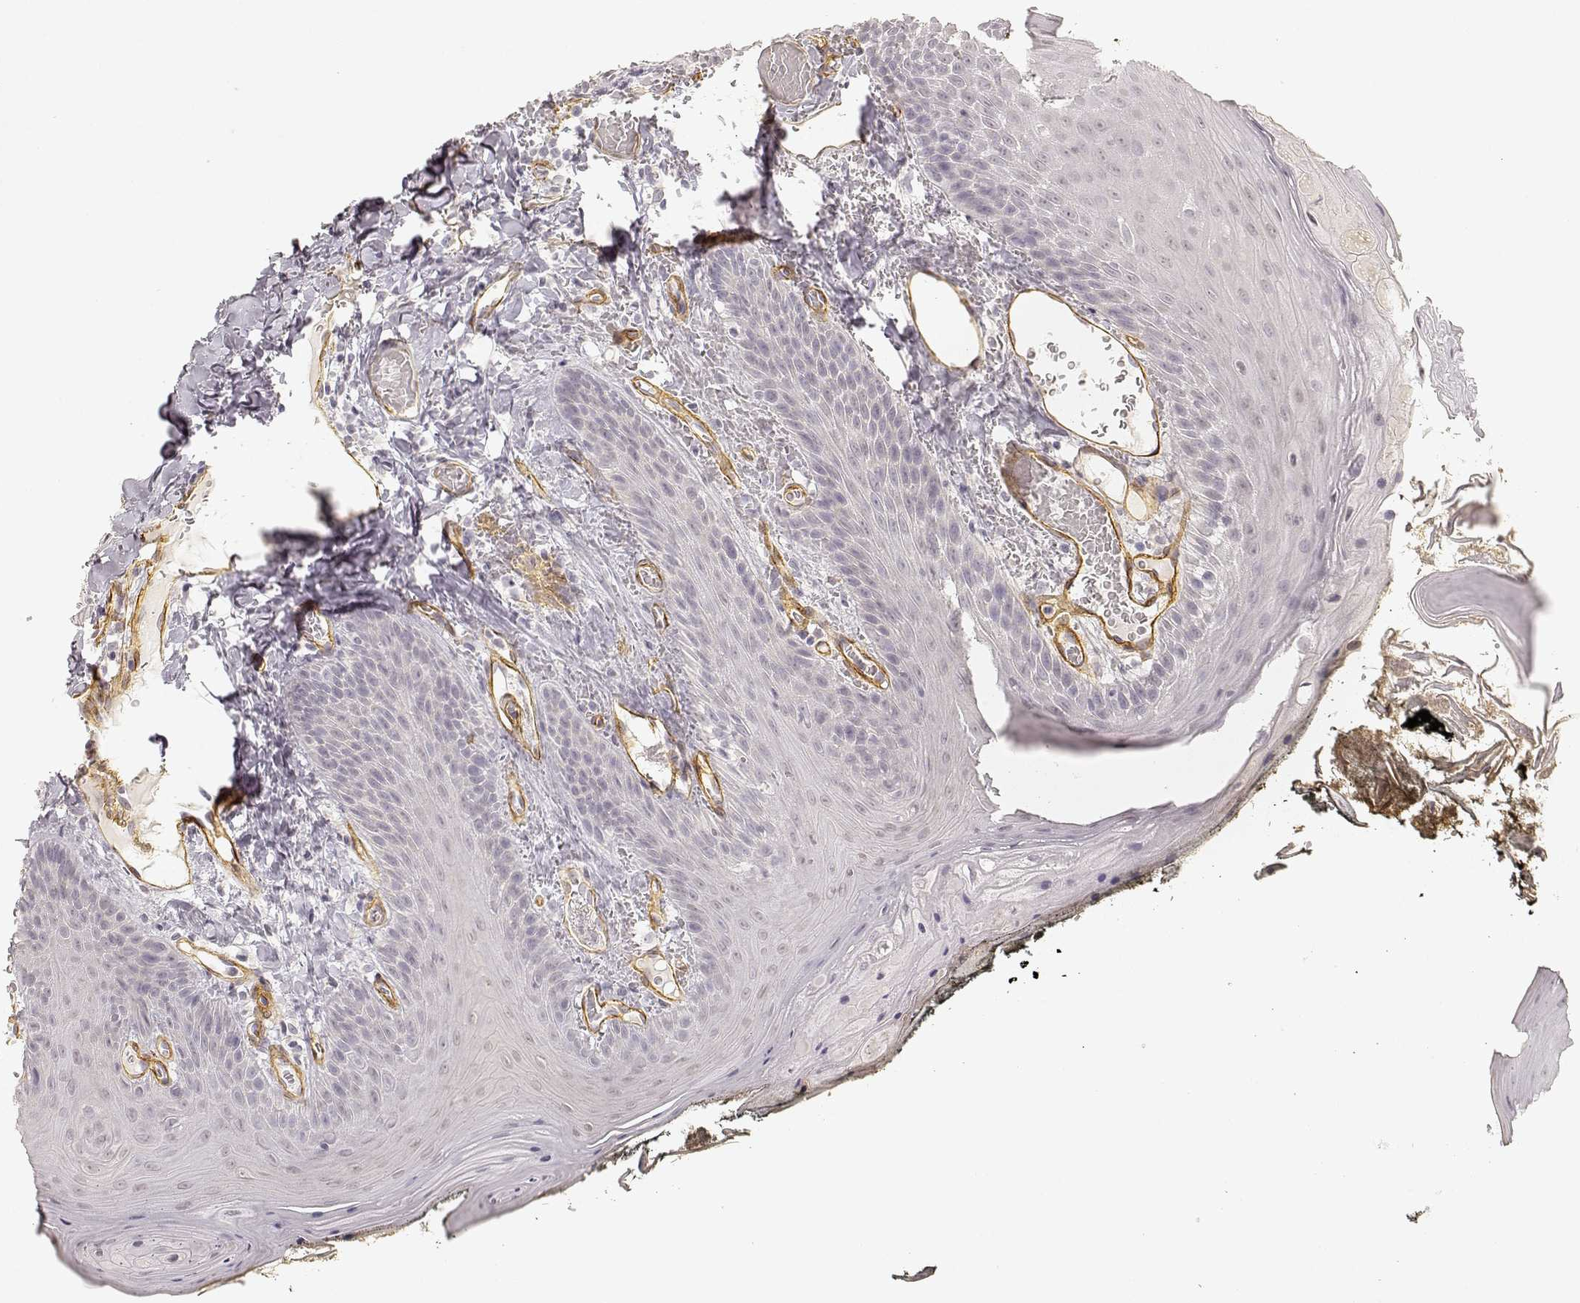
{"staining": {"intensity": "negative", "quantity": "none", "location": "none"}, "tissue": "oral mucosa", "cell_type": "Squamous epithelial cells", "image_type": "normal", "snomed": [{"axis": "morphology", "description": "Normal tissue, NOS"}, {"axis": "topography", "description": "Oral tissue"}], "caption": "IHC of normal human oral mucosa exhibits no expression in squamous epithelial cells.", "gene": "LAMA4", "patient": {"sex": "male", "age": 9}}